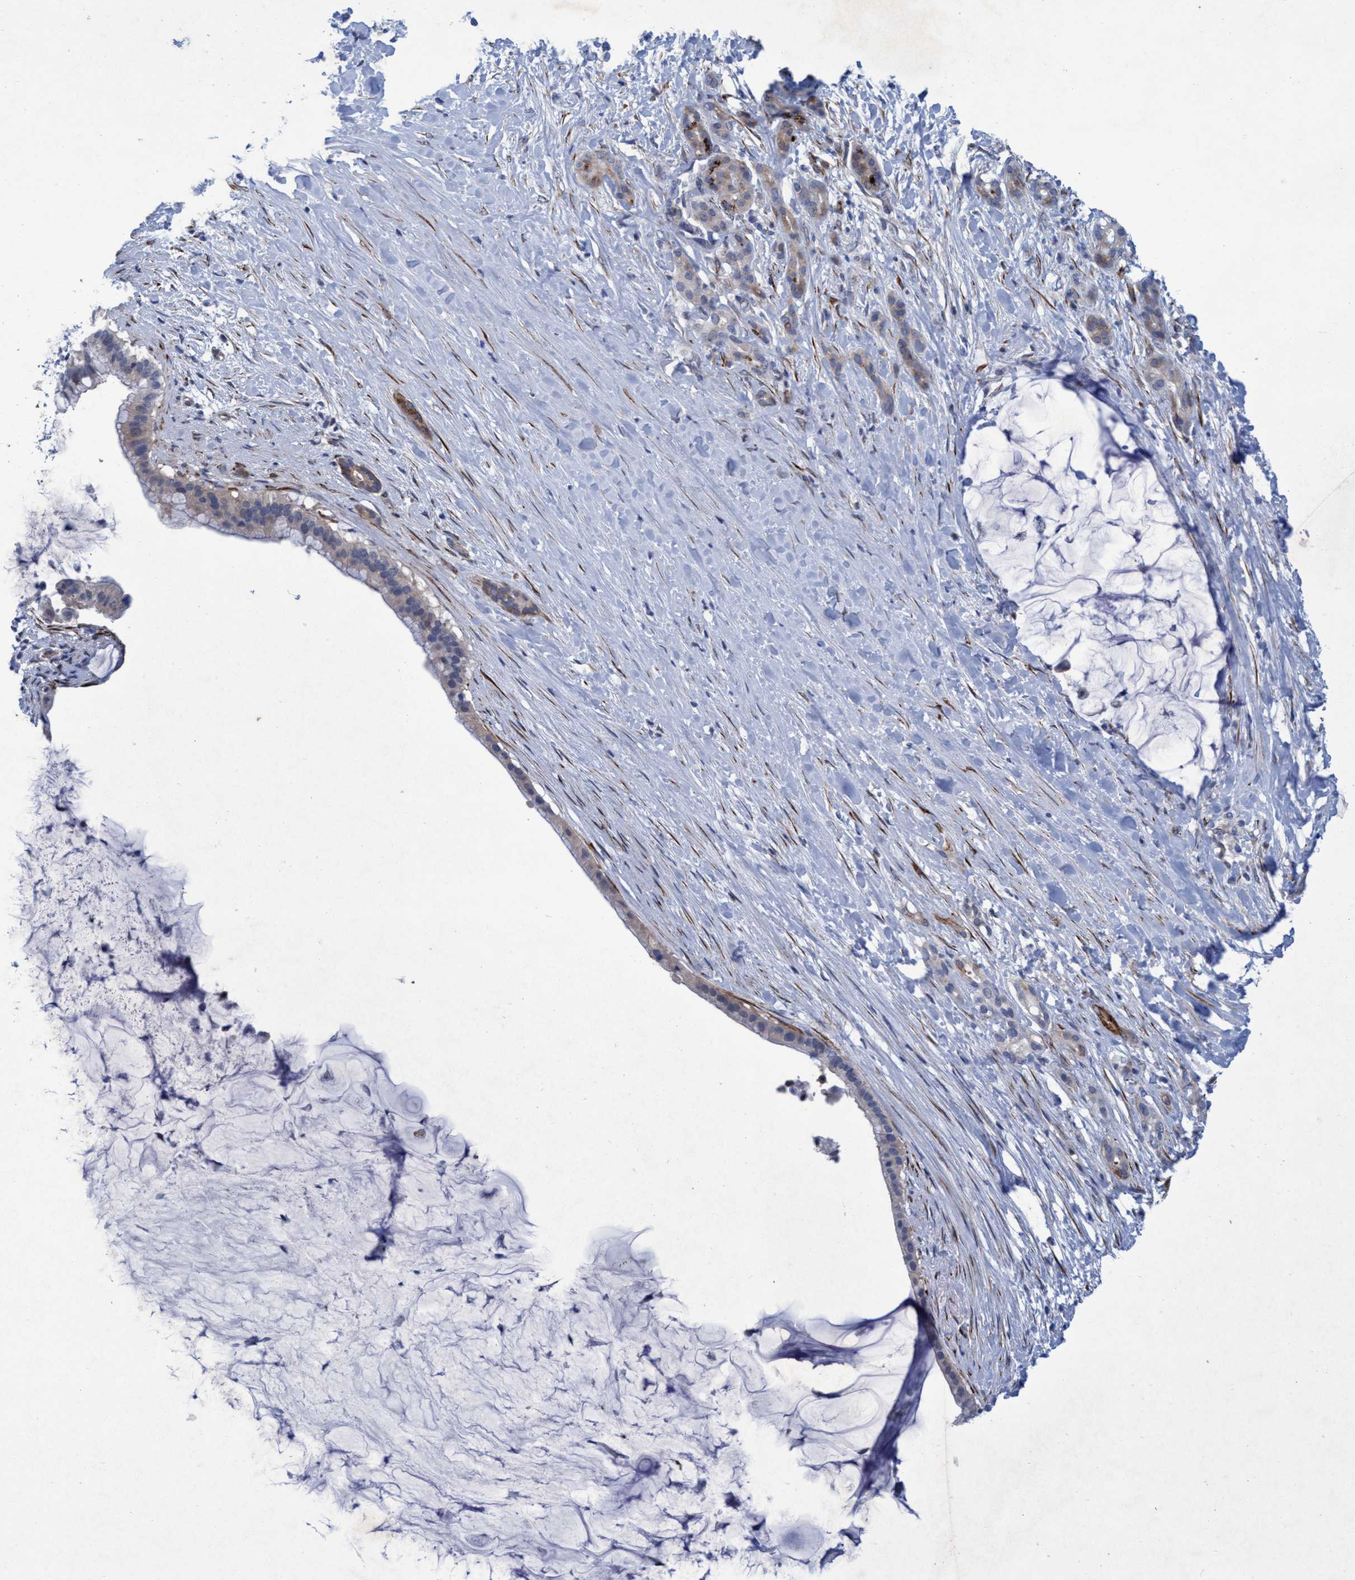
{"staining": {"intensity": "weak", "quantity": "<25%", "location": "cytoplasmic/membranous"}, "tissue": "pancreatic cancer", "cell_type": "Tumor cells", "image_type": "cancer", "snomed": [{"axis": "morphology", "description": "Adenocarcinoma, NOS"}, {"axis": "topography", "description": "Pancreas"}], "caption": "An IHC histopathology image of pancreatic cancer (adenocarcinoma) is shown. There is no staining in tumor cells of pancreatic cancer (adenocarcinoma).", "gene": "SLC43A2", "patient": {"sex": "male", "age": 41}}